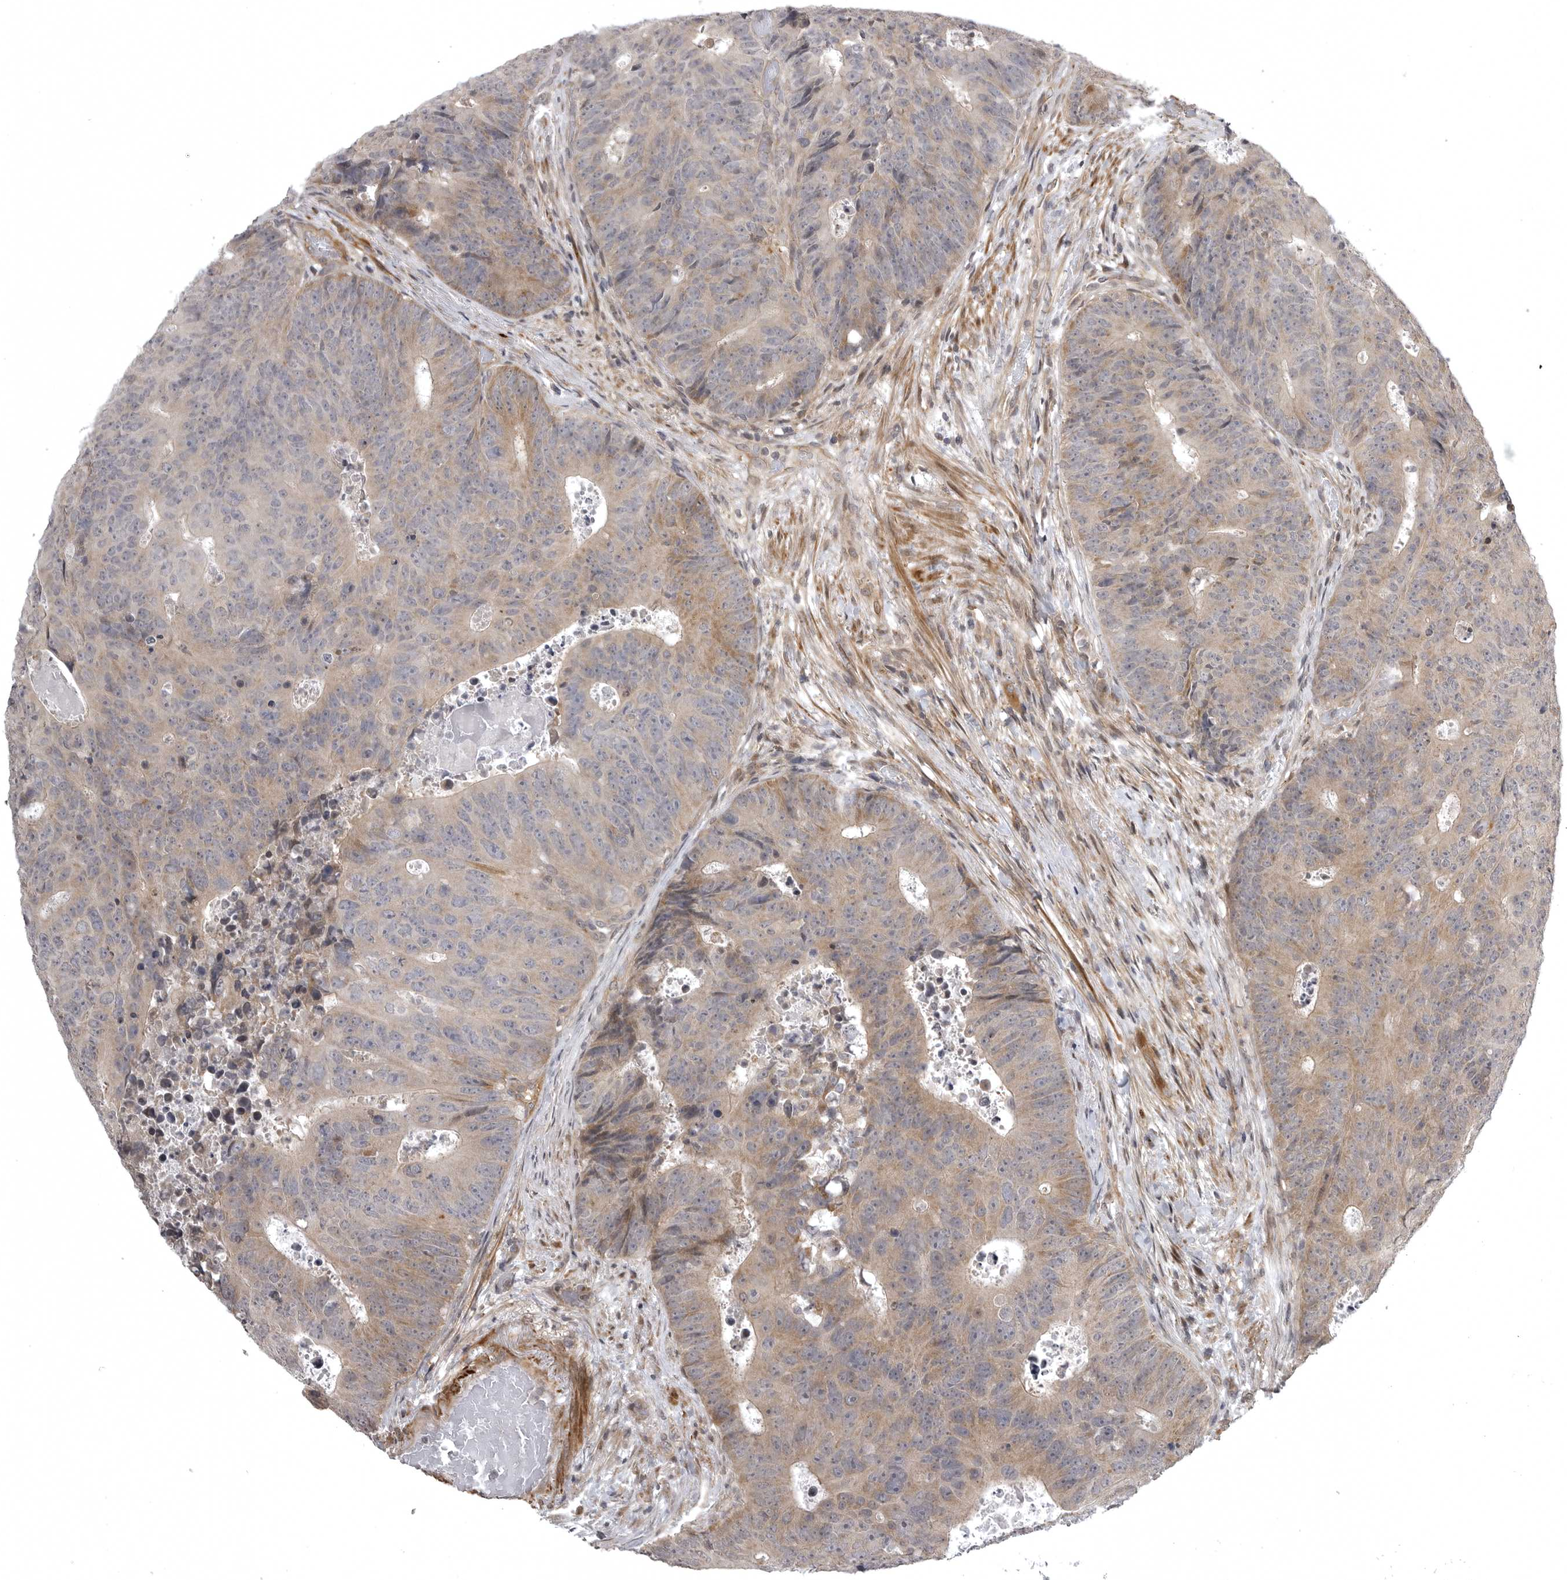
{"staining": {"intensity": "moderate", "quantity": "25%-75%", "location": "cytoplasmic/membranous"}, "tissue": "colorectal cancer", "cell_type": "Tumor cells", "image_type": "cancer", "snomed": [{"axis": "morphology", "description": "Adenocarcinoma, NOS"}, {"axis": "topography", "description": "Colon"}], "caption": "Immunohistochemical staining of colorectal cancer shows moderate cytoplasmic/membranous protein expression in about 25%-75% of tumor cells.", "gene": "SNX16", "patient": {"sex": "male", "age": 87}}